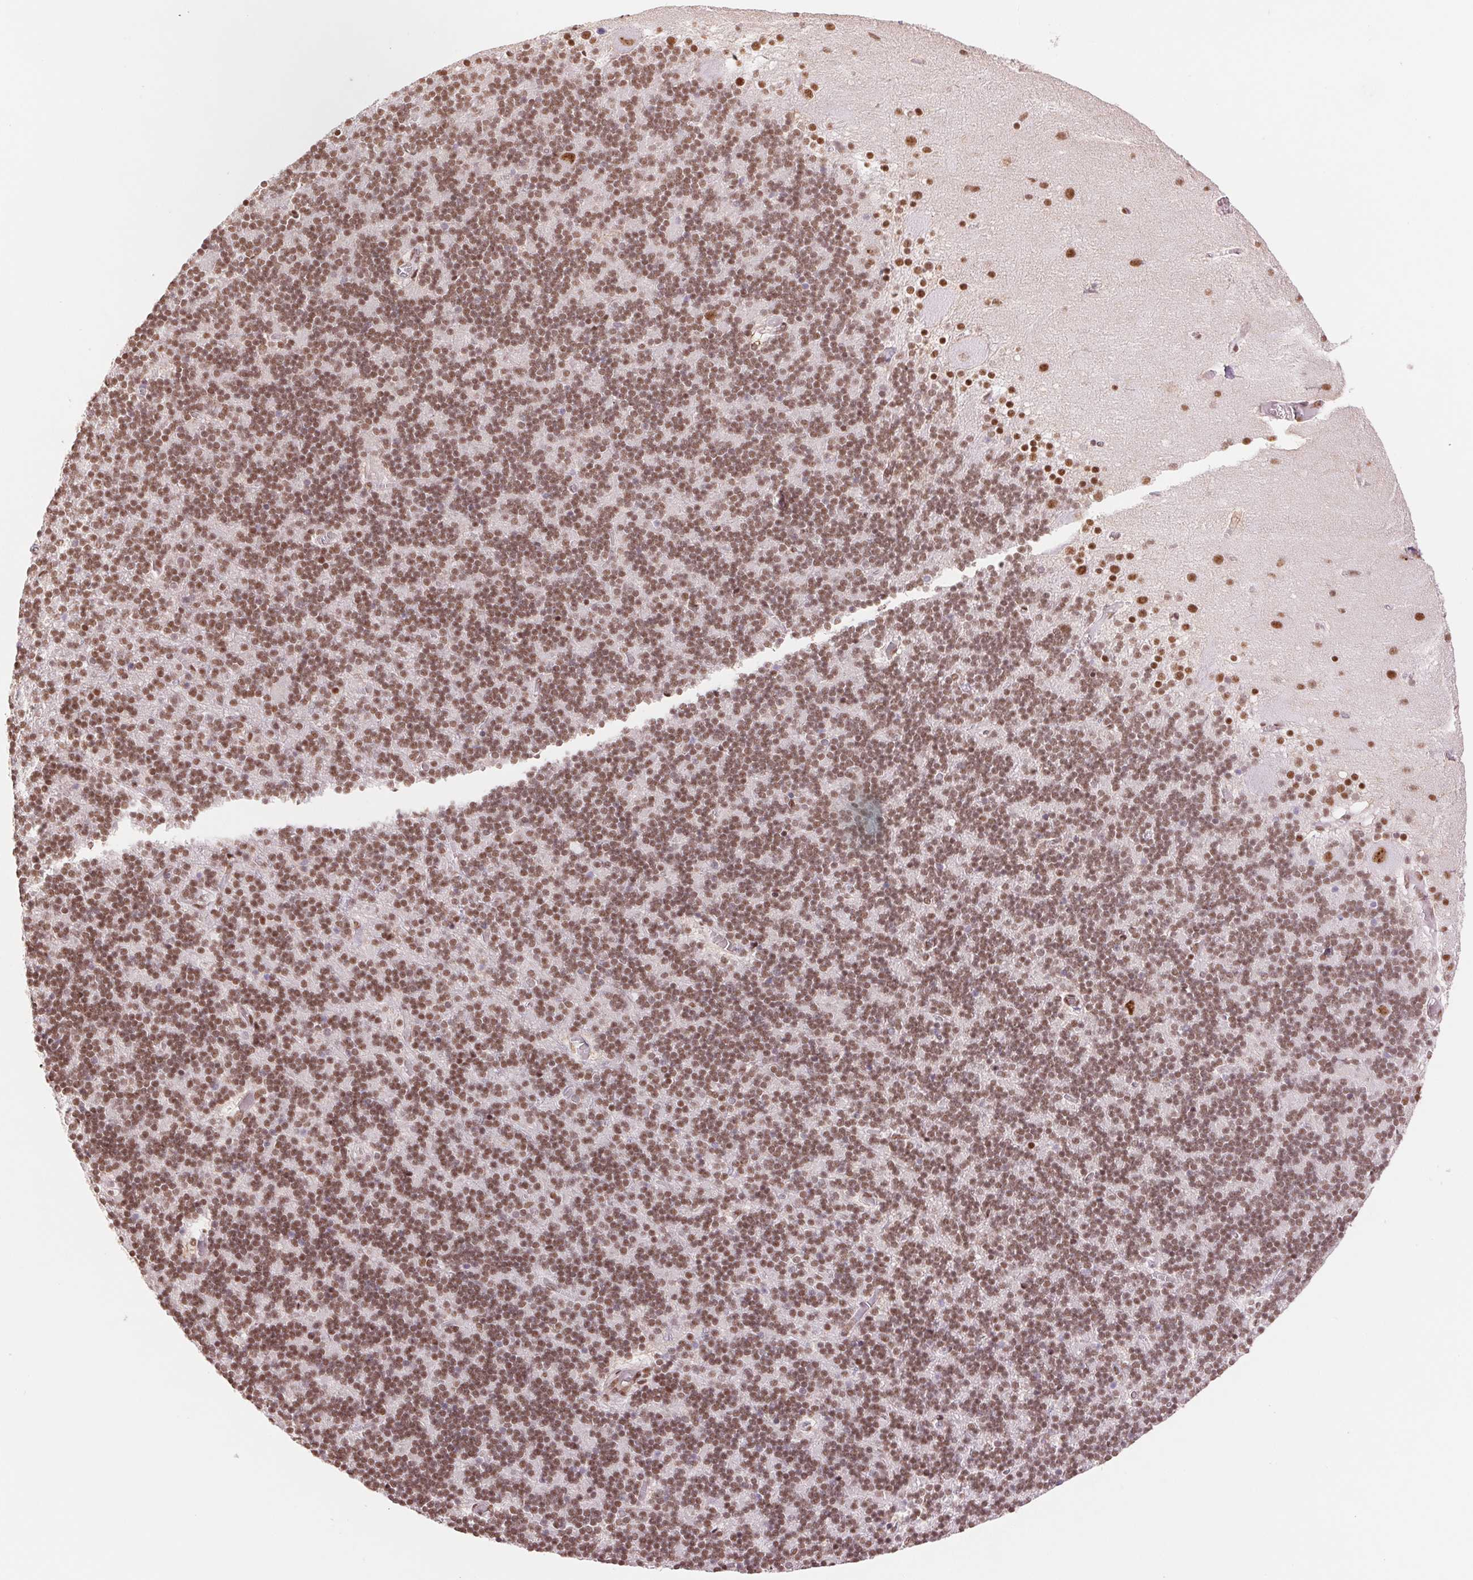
{"staining": {"intensity": "moderate", "quantity": "25%-75%", "location": "nuclear"}, "tissue": "cerebellum", "cell_type": "Cells in granular layer", "image_type": "normal", "snomed": [{"axis": "morphology", "description": "Normal tissue, NOS"}, {"axis": "topography", "description": "Cerebellum"}], "caption": "Cerebellum stained with DAB (3,3'-diaminobenzidine) immunohistochemistry reveals medium levels of moderate nuclear staining in about 25%-75% of cells in granular layer. Ihc stains the protein in brown and the nuclei are stained blue.", "gene": "SREK1", "patient": {"sex": "male", "age": 70}}